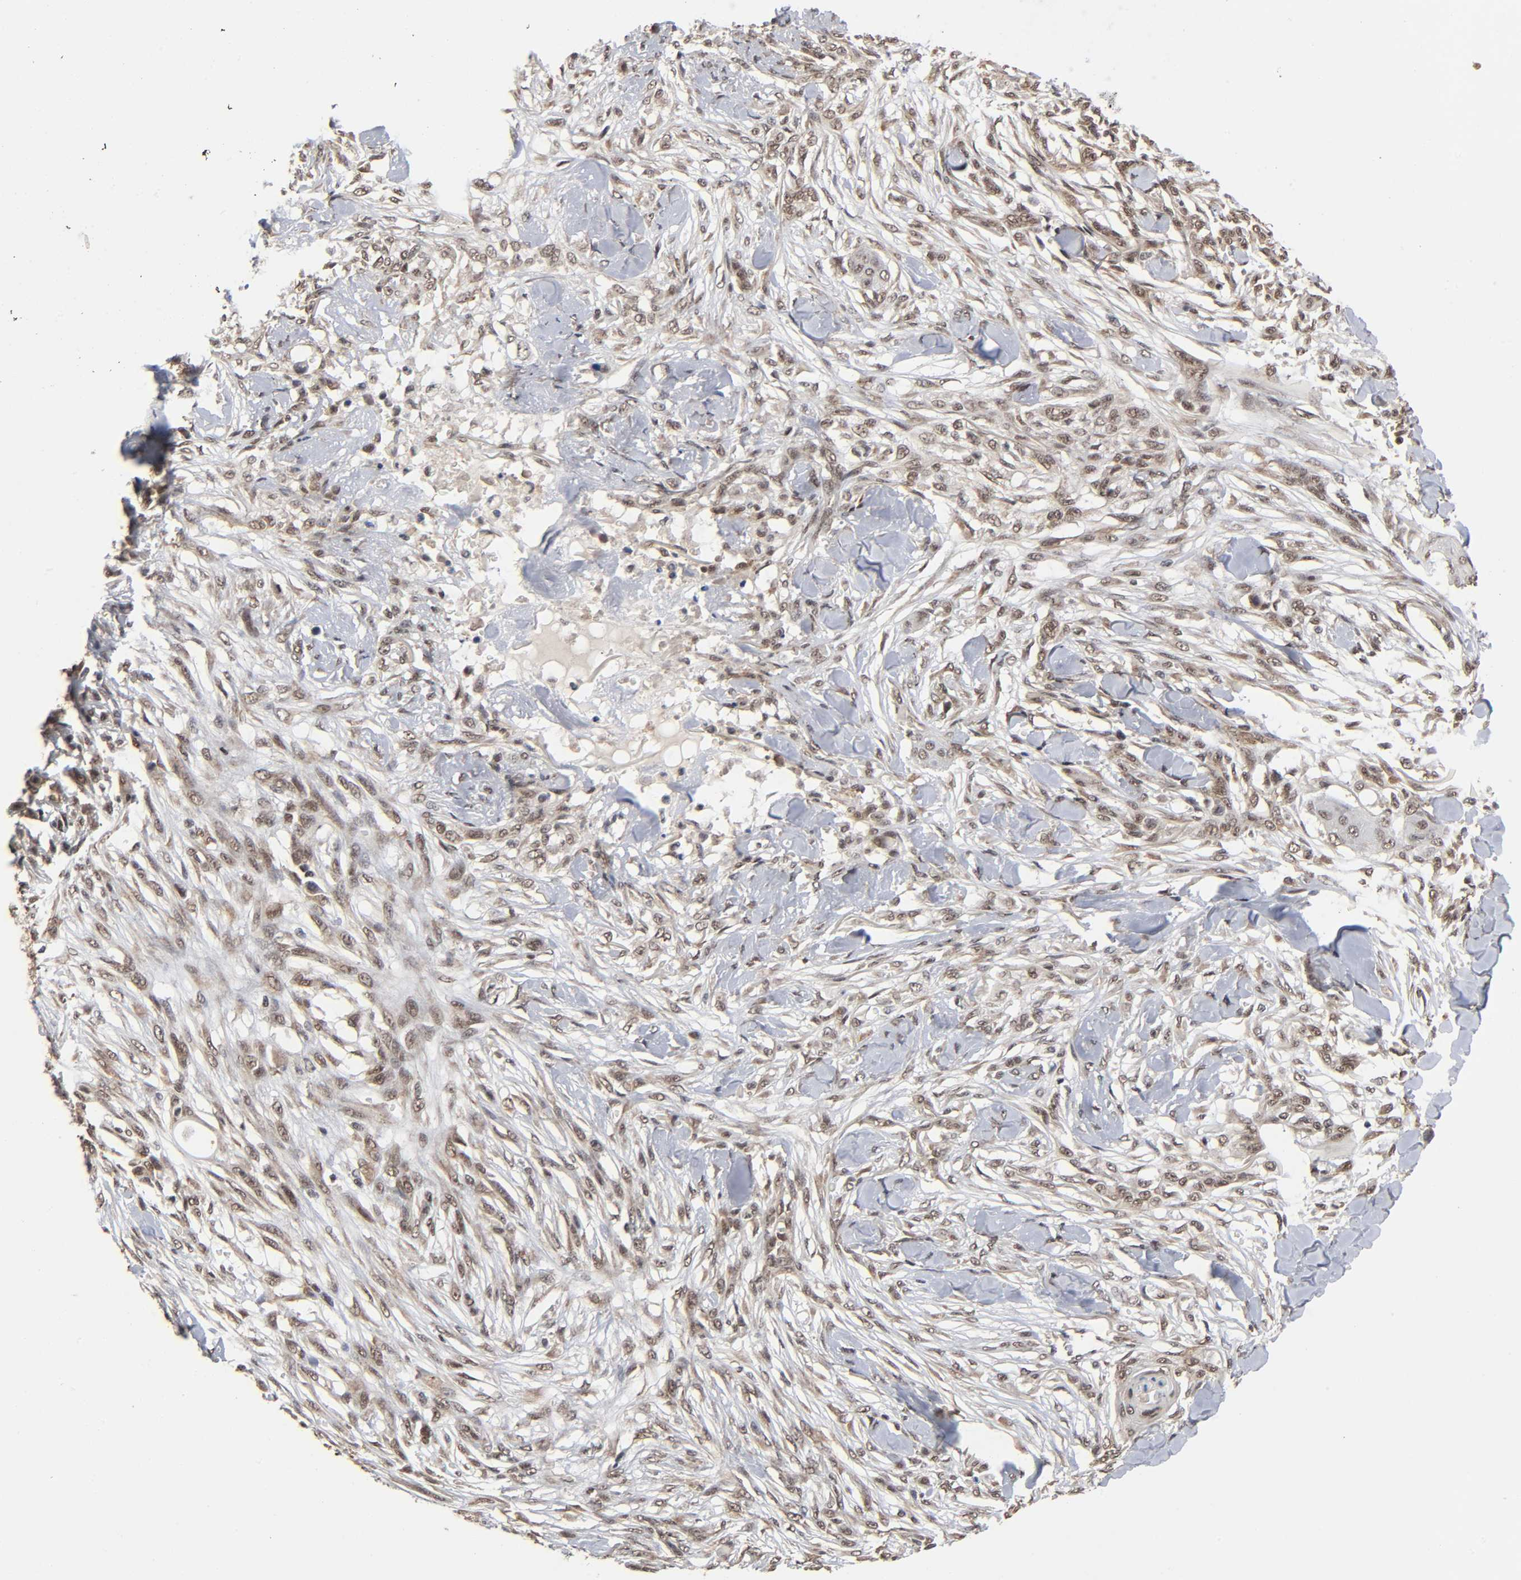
{"staining": {"intensity": "moderate", "quantity": "25%-75%", "location": "cytoplasmic/membranous,nuclear"}, "tissue": "skin cancer", "cell_type": "Tumor cells", "image_type": "cancer", "snomed": [{"axis": "morphology", "description": "Normal tissue, NOS"}, {"axis": "morphology", "description": "Squamous cell carcinoma, NOS"}, {"axis": "topography", "description": "Skin"}], "caption": "A high-resolution photomicrograph shows immunohistochemistry (IHC) staining of skin squamous cell carcinoma, which demonstrates moderate cytoplasmic/membranous and nuclear positivity in about 25%-75% of tumor cells. Nuclei are stained in blue.", "gene": "ZNF384", "patient": {"sex": "female", "age": 59}}